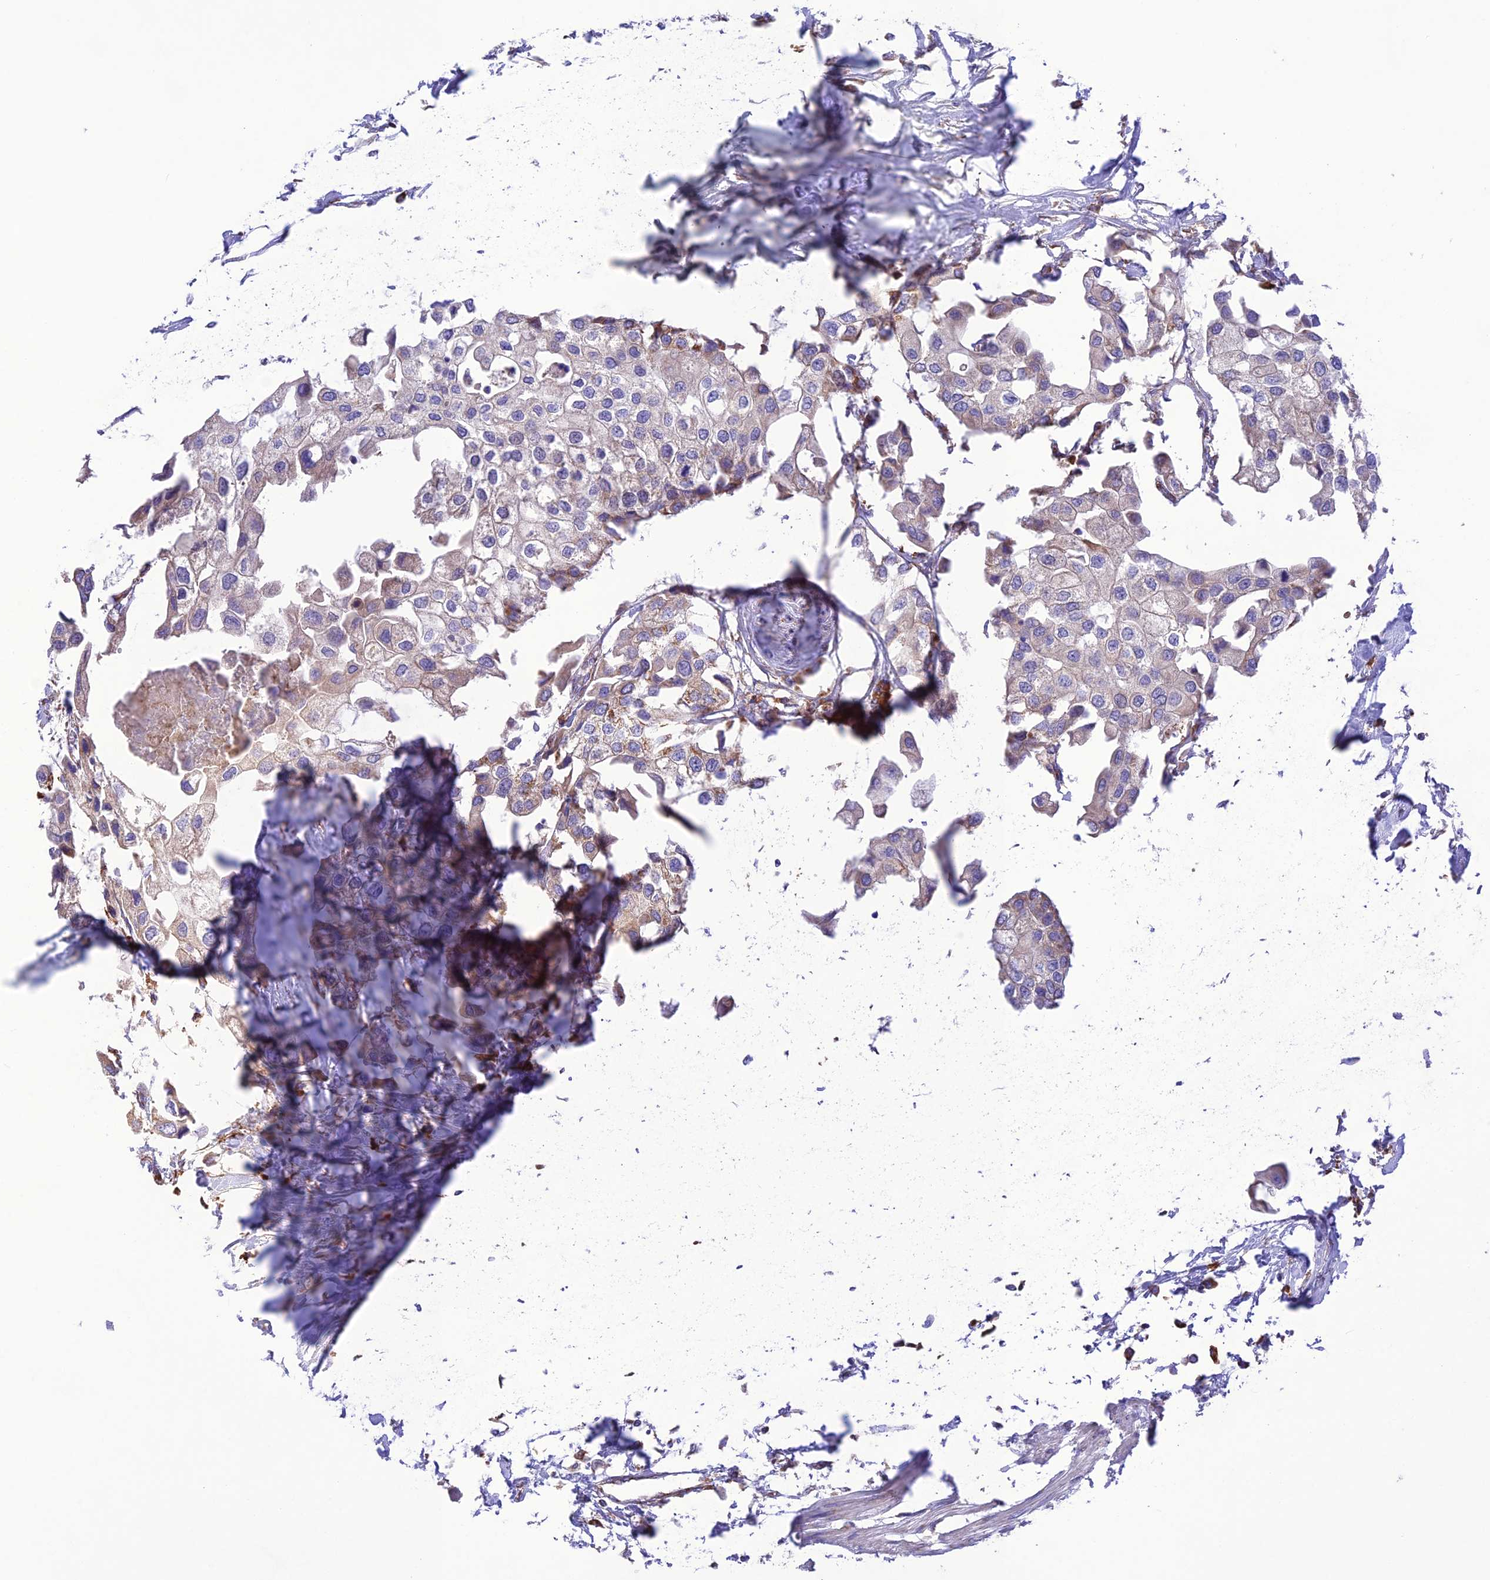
{"staining": {"intensity": "moderate", "quantity": "25%-75%", "location": "cytoplasmic/membranous"}, "tissue": "urothelial cancer", "cell_type": "Tumor cells", "image_type": "cancer", "snomed": [{"axis": "morphology", "description": "Urothelial carcinoma, High grade"}, {"axis": "topography", "description": "Urinary bladder"}], "caption": "Protein staining of urothelial cancer tissue displays moderate cytoplasmic/membranous positivity in about 25%-75% of tumor cells.", "gene": "UAP1L1", "patient": {"sex": "male", "age": 64}}